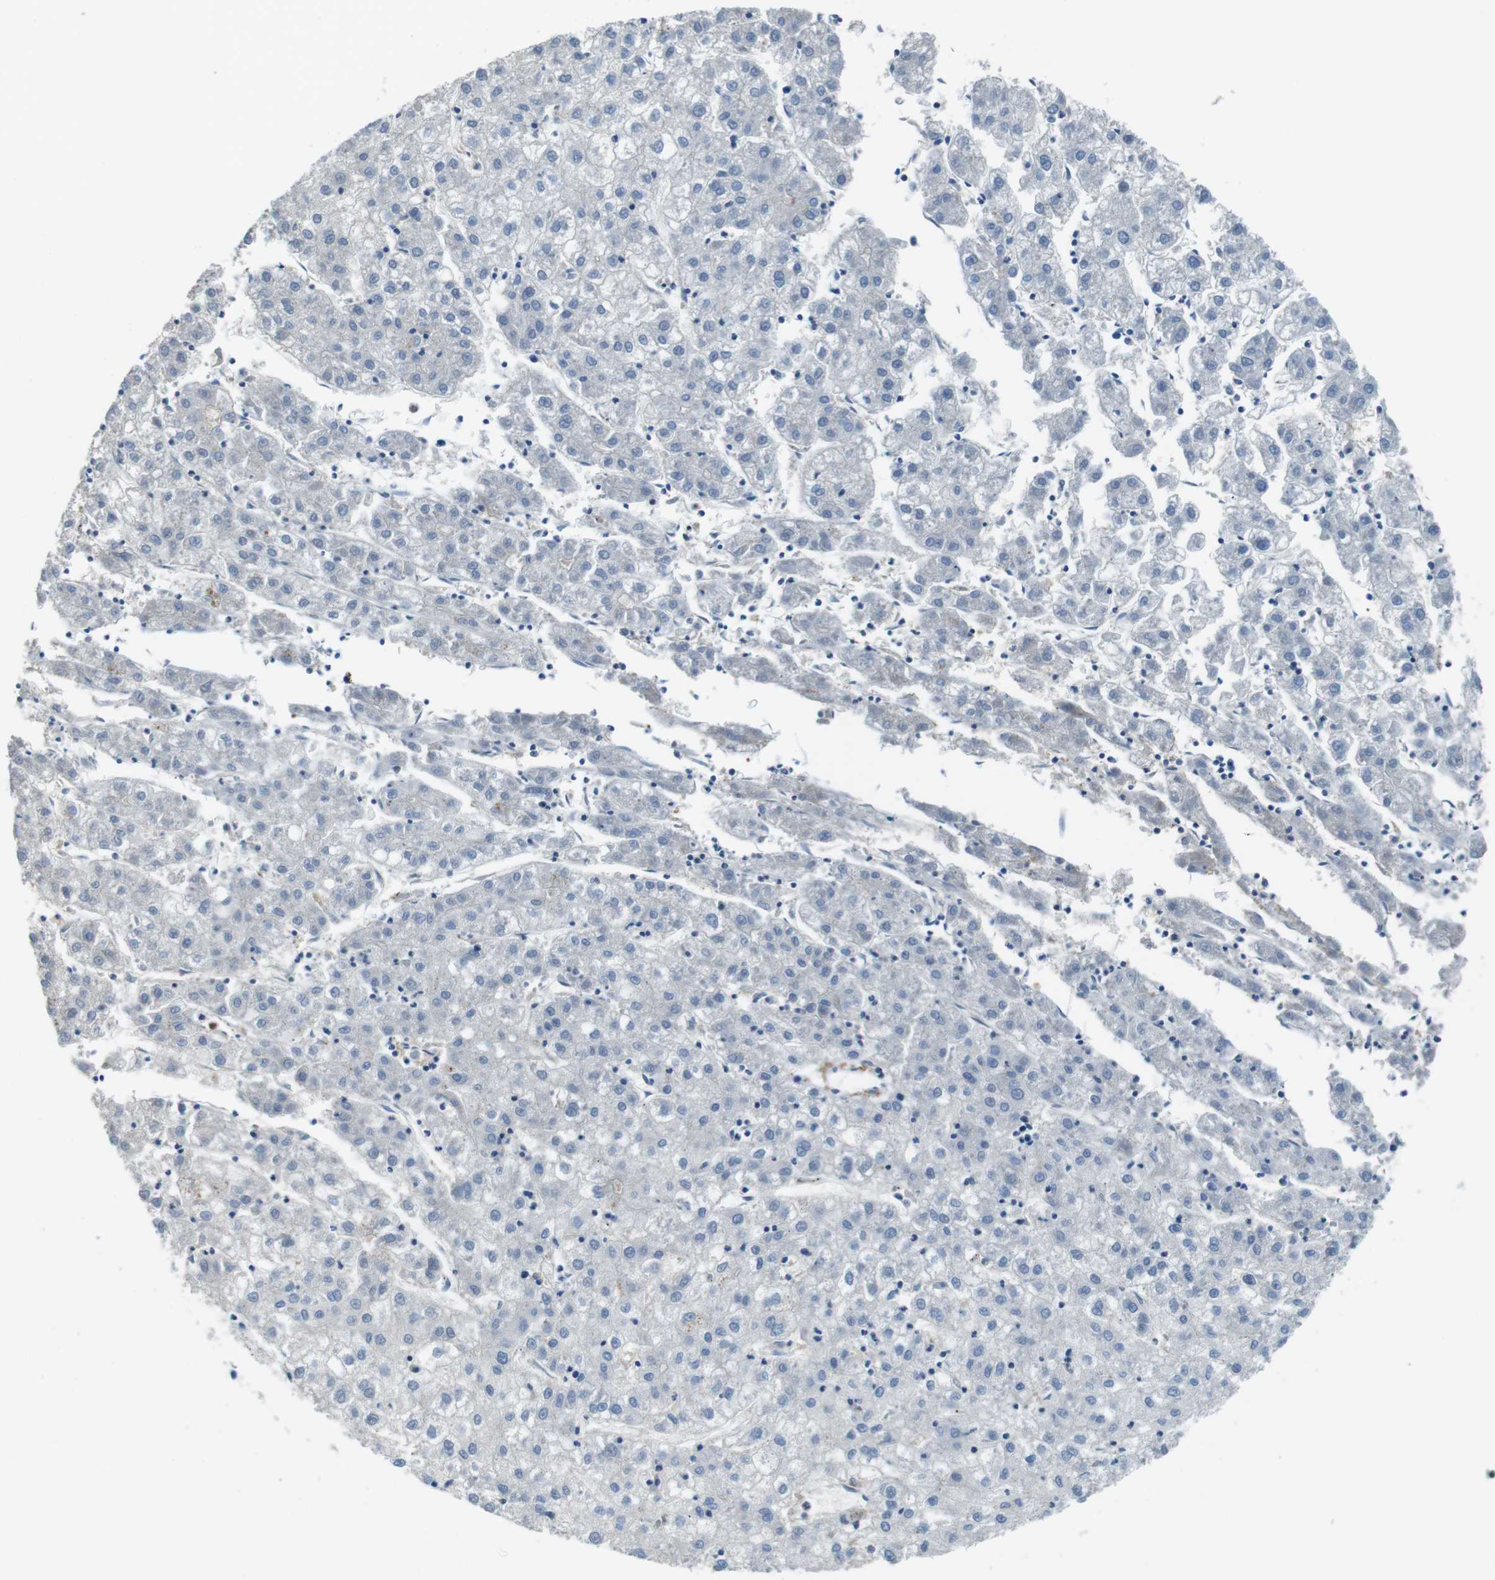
{"staining": {"intensity": "negative", "quantity": "none", "location": "none"}, "tissue": "liver cancer", "cell_type": "Tumor cells", "image_type": "cancer", "snomed": [{"axis": "morphology", "description": "Carcinoma, Hepatocellular, NOS"}, {"axis": "topography", "description": "Liver"}], "caption": "DAB (3,3'-diaminobenzidine) immunohistochemical staining of human liver cancer (hepatocellular carcinoma) demonstrates no significant expression in tumor cells.", "gene": "TMPRSS15", "patient": {"sex": "male", "age": 72}}